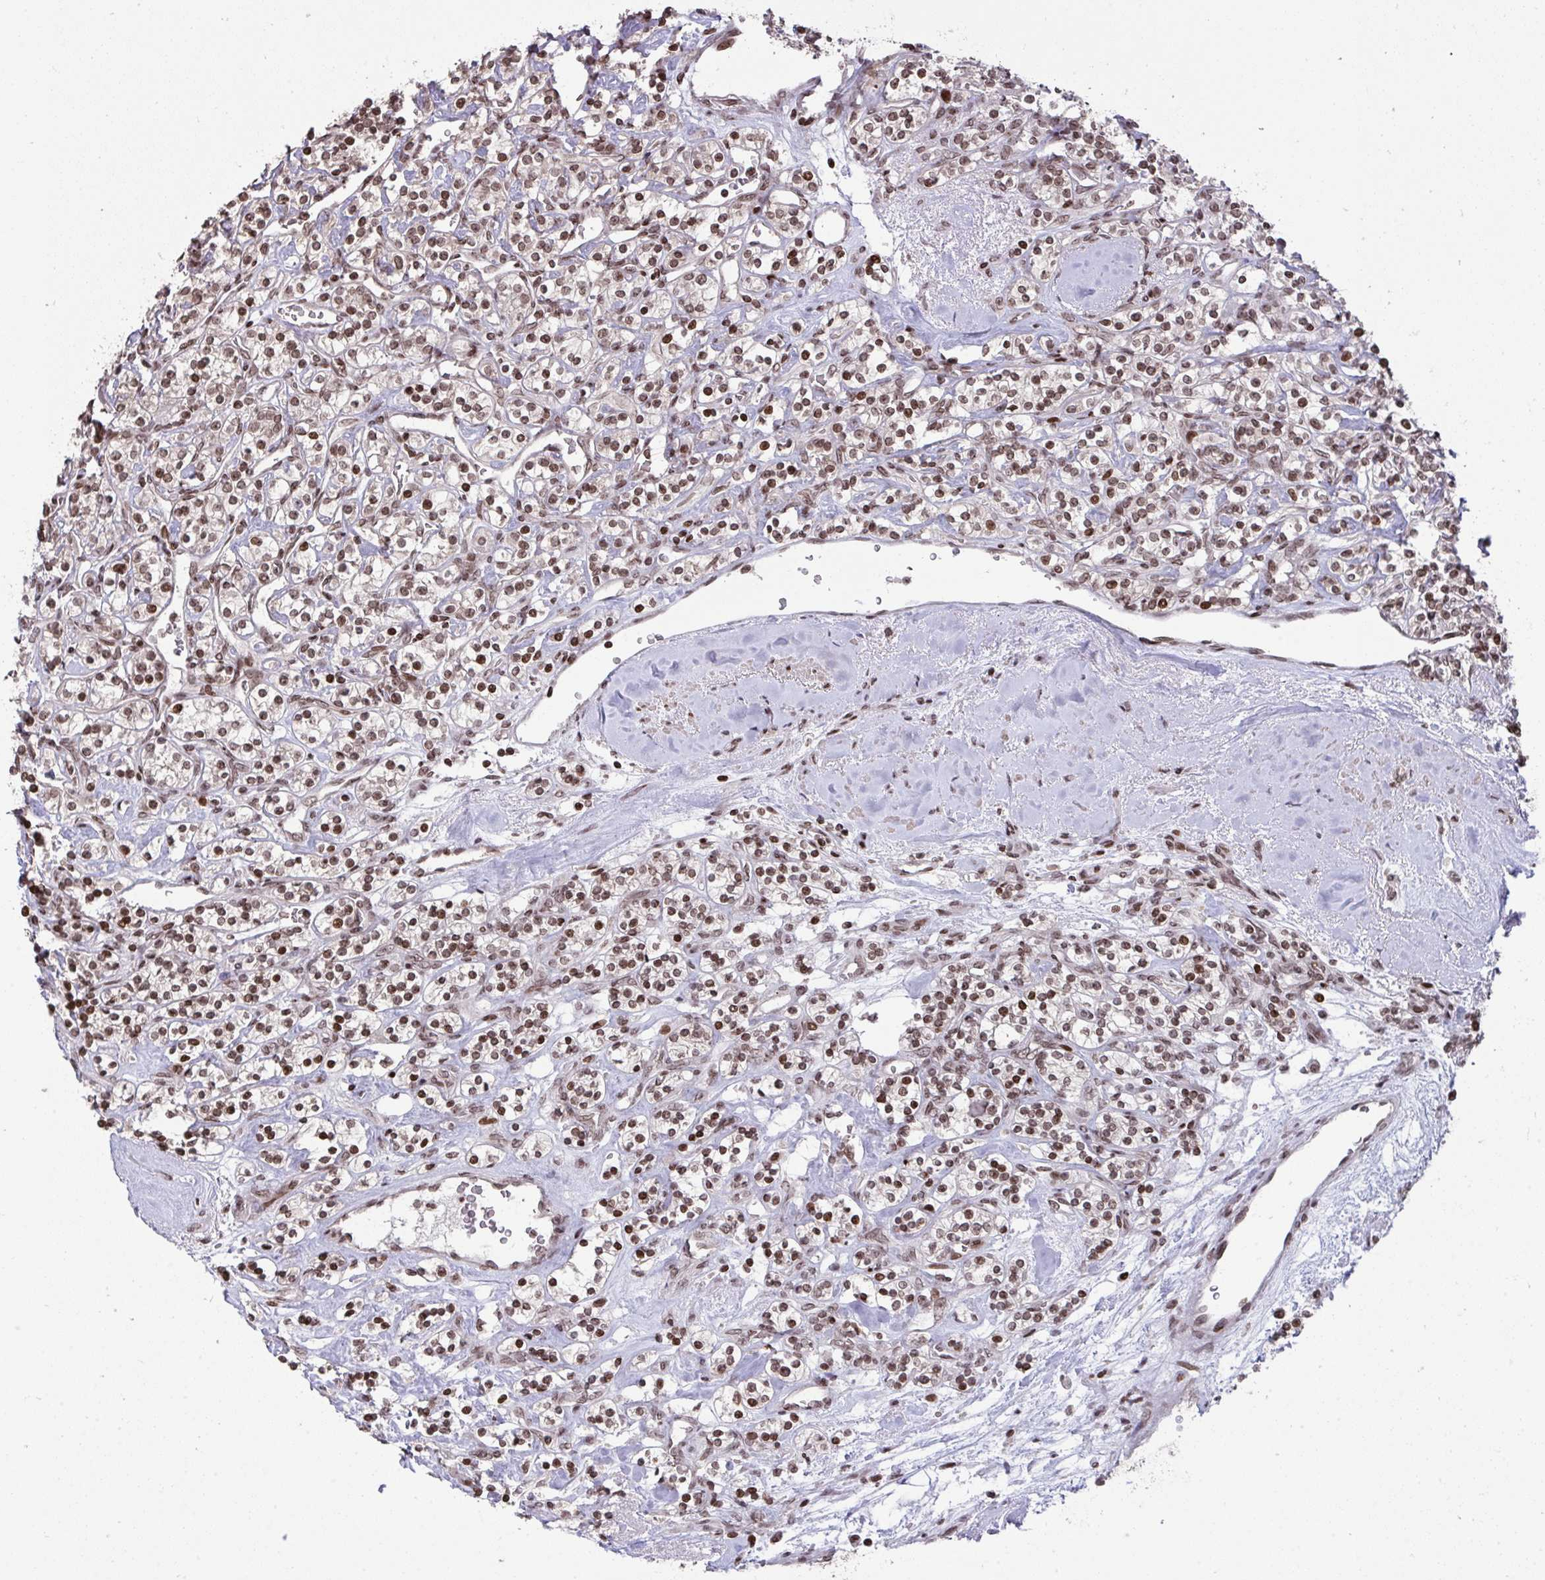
{"staining": {"intensity": "moderate", "quantity": ">75%", "location": "nuclear"}, "tissue": "renal cancer", "cell_type": "Tumor cells", "image_type": "cancer", "snomed": [{"axis": "morphology", "description": "Adenocarcinoma, NOS"}, {"axis": "topography", "description": "Kidney"}], "caption": "Immunohistochemical staining of human adenocarcinoma (renal) shows moderate nuclear protein positivity in about >75% of tumor cells.", "gene": "NIP7", "patient": {"sex": "male", "age": 77}}